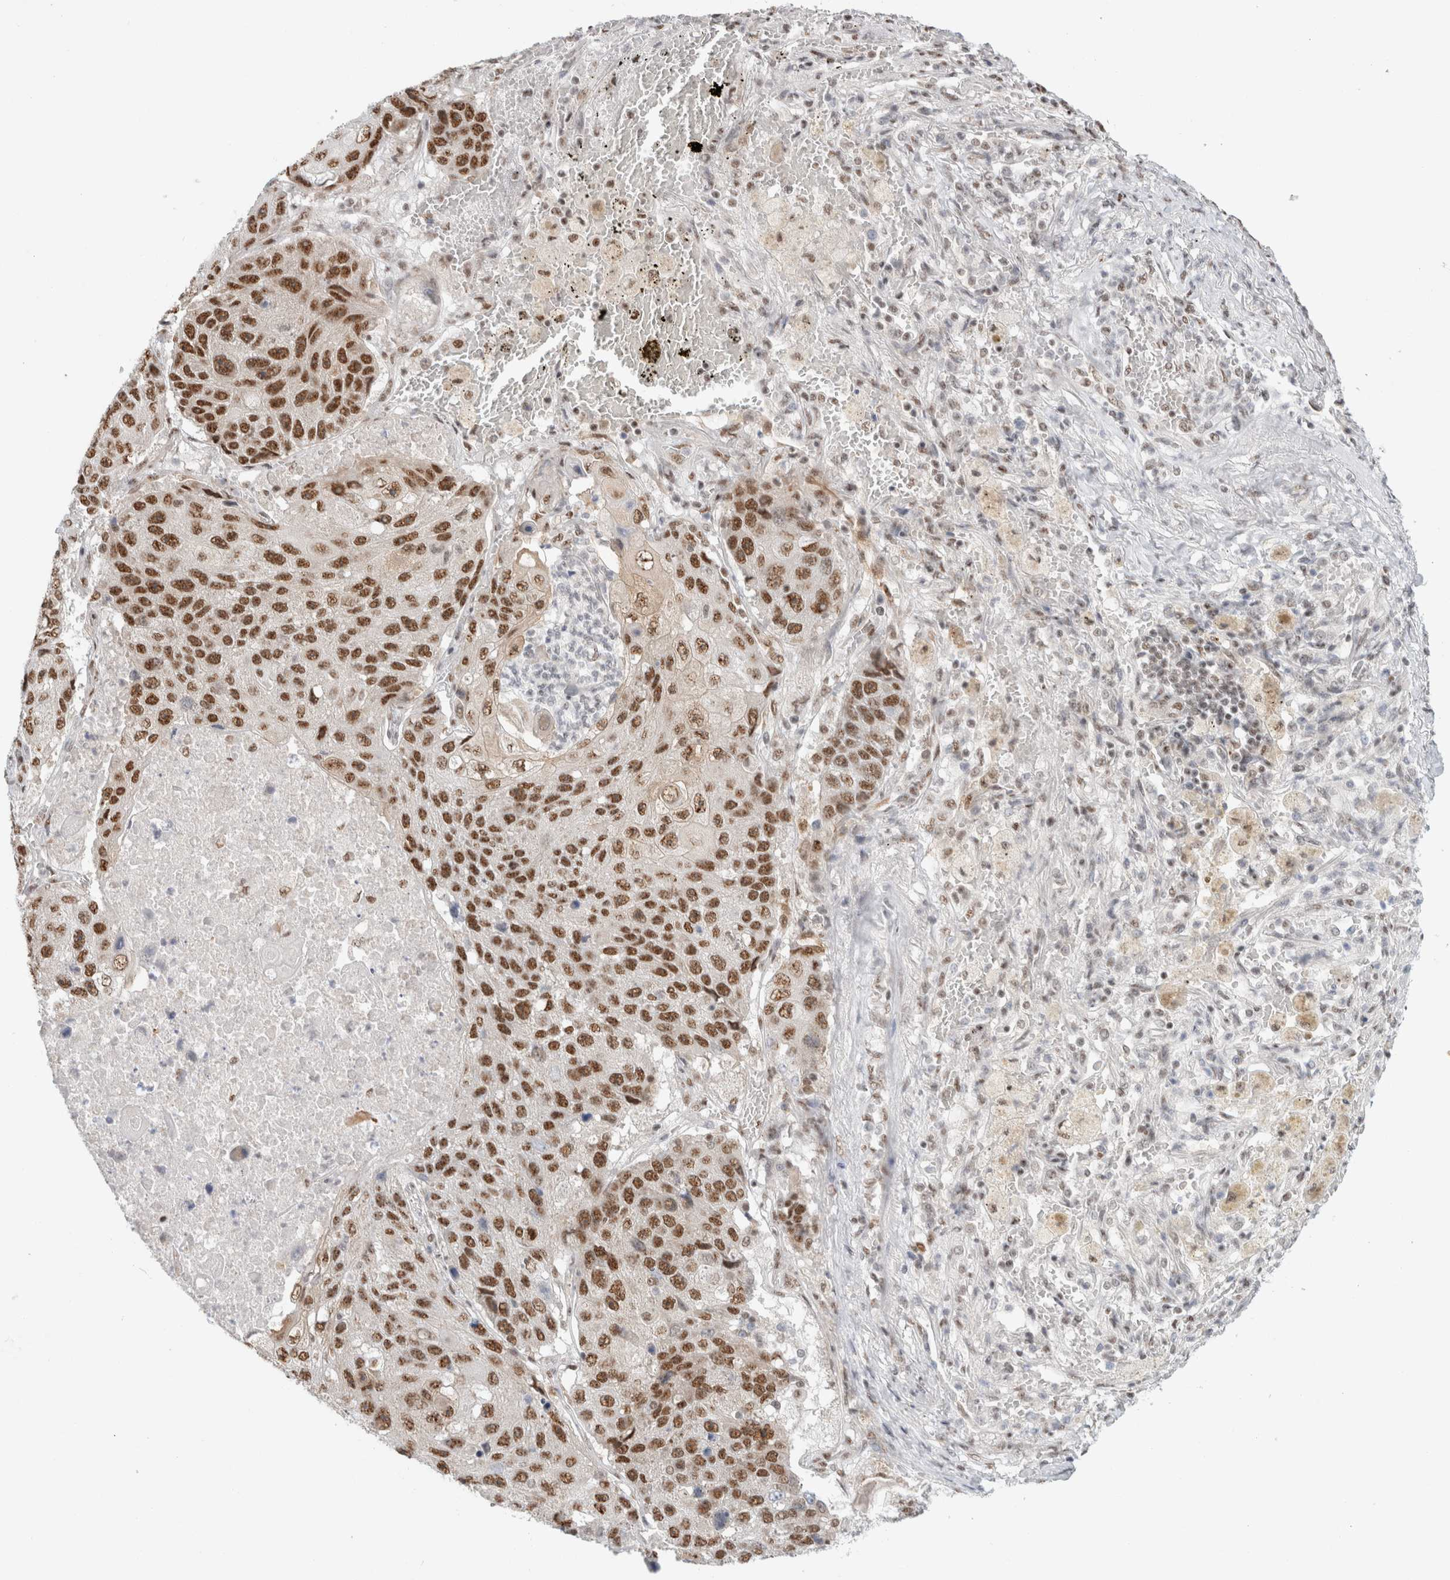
{"staining": {"intensity": "strong", "quantity": ">75%", "location": "nuclear"}, "tissue": "lung cancer", "cell_type": "Tumor cells", "image_type": "cancer", "snomed": [{"axis": "morphology", "description": "Squamous cell carcinoma, NOS"}, {"axis": "topography", "description": "Lung"}], "caption": "This is an image of immunohistochemistry (IHC) staining of squamous cell carcinoma (lung), which shows strong staining in the nuclear of tumor cells.", "gene": "TRMT12", "patient": {"sex": "male", "age": 61}}